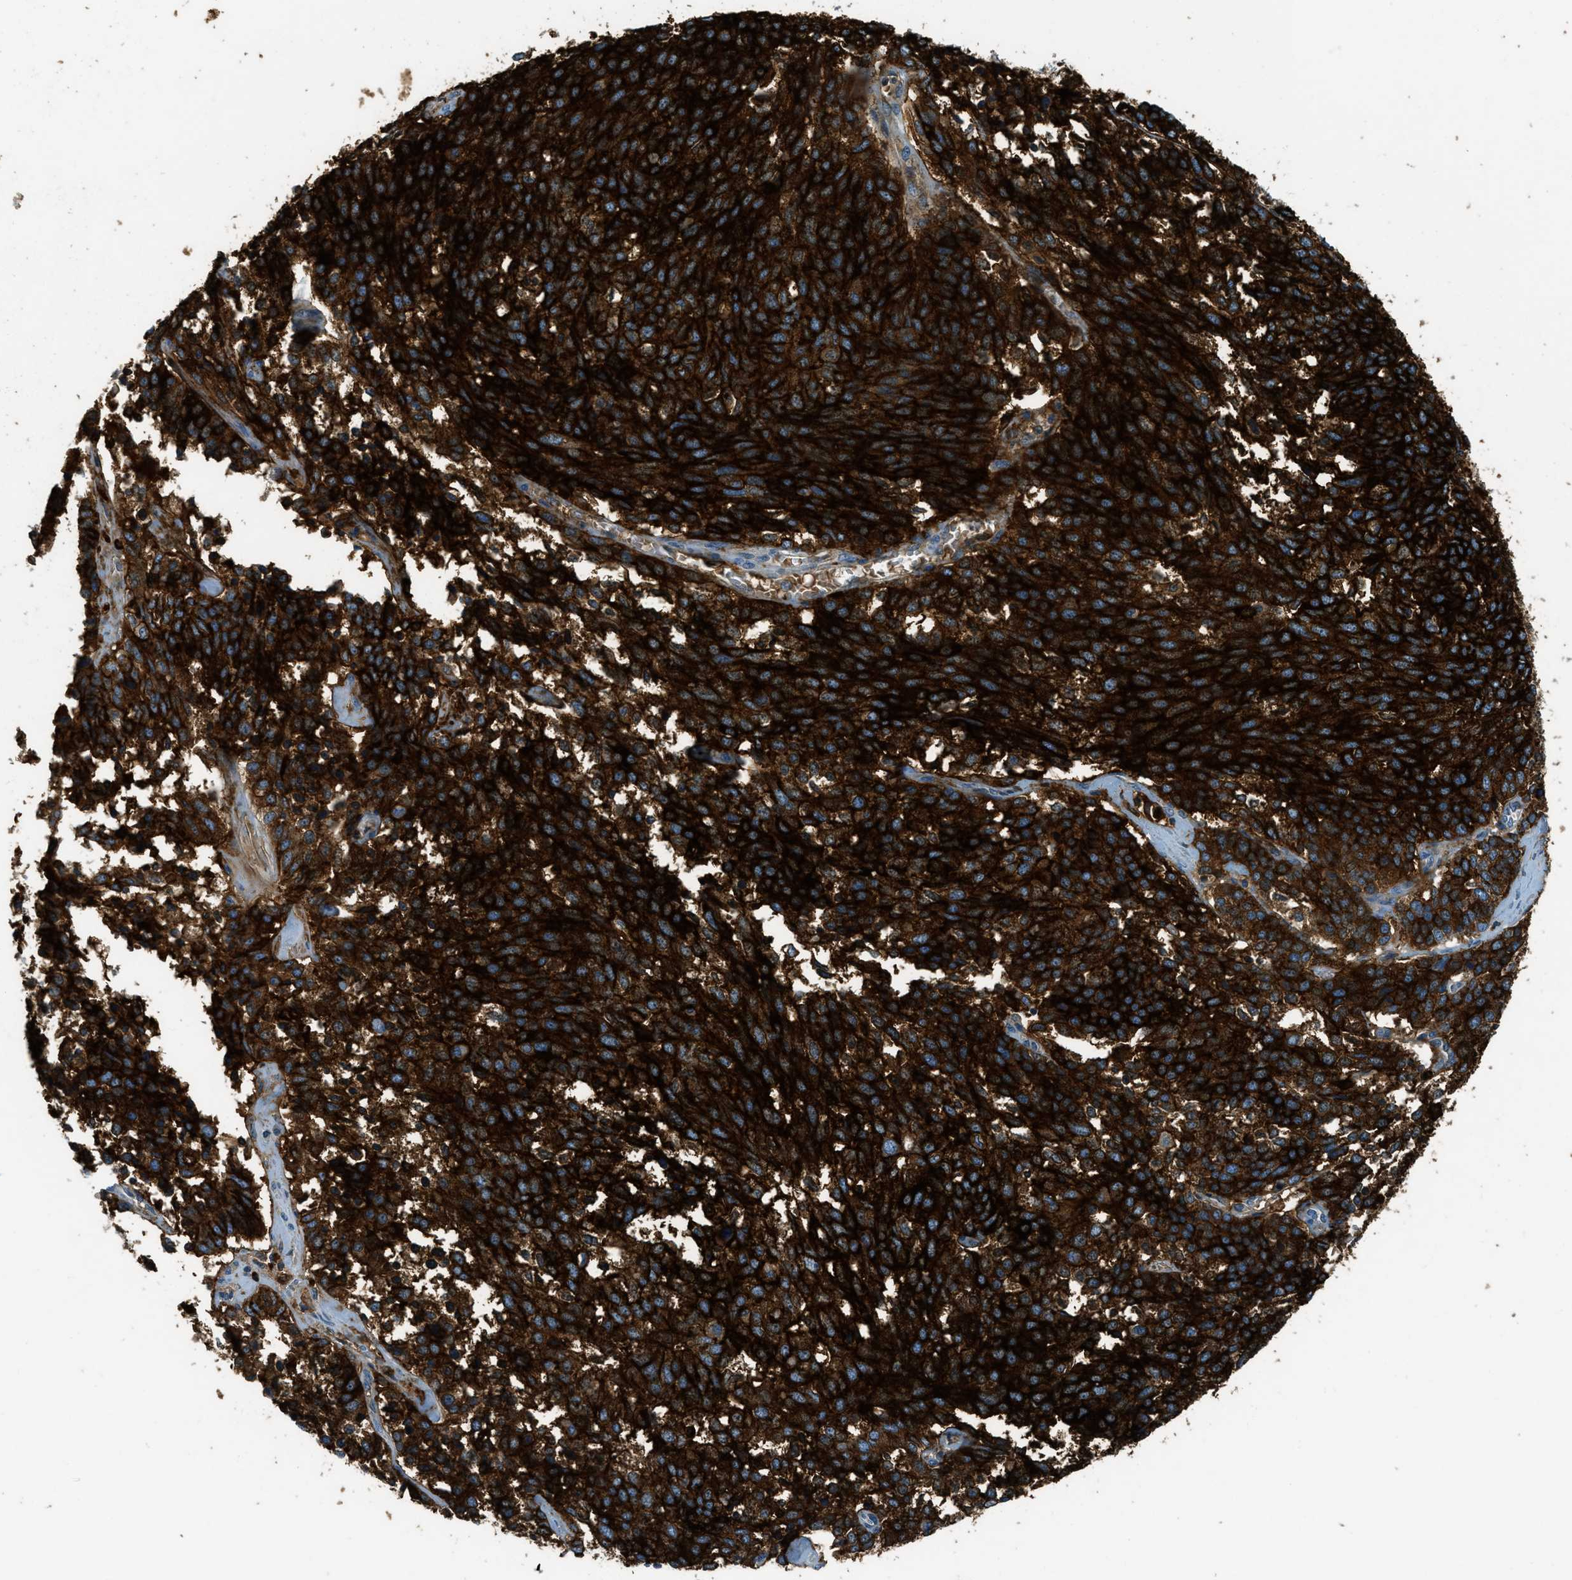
{"staining": {"intensity": "strong", "quantity": ">75%", "location": "cytoplasmic/membranous"}, "tissue": "ovarian cancer", "cell_type": "Tumor cells", "image_type": "cancer", "snomed": [{"axis": "morphology", "description": "Cystadenocarcinoma, serous, NOS"}, {"axis": "topography", "description": "Ovary"}], "caption": "Protein expression analysis of human ovarian serous cystadenocarcinoma reveals strong cytoplasmic/membranous positivity in approximately >75% of tumor cells.", "gene": "MSLN", "patient": {"sex": "female", "age": 44}}